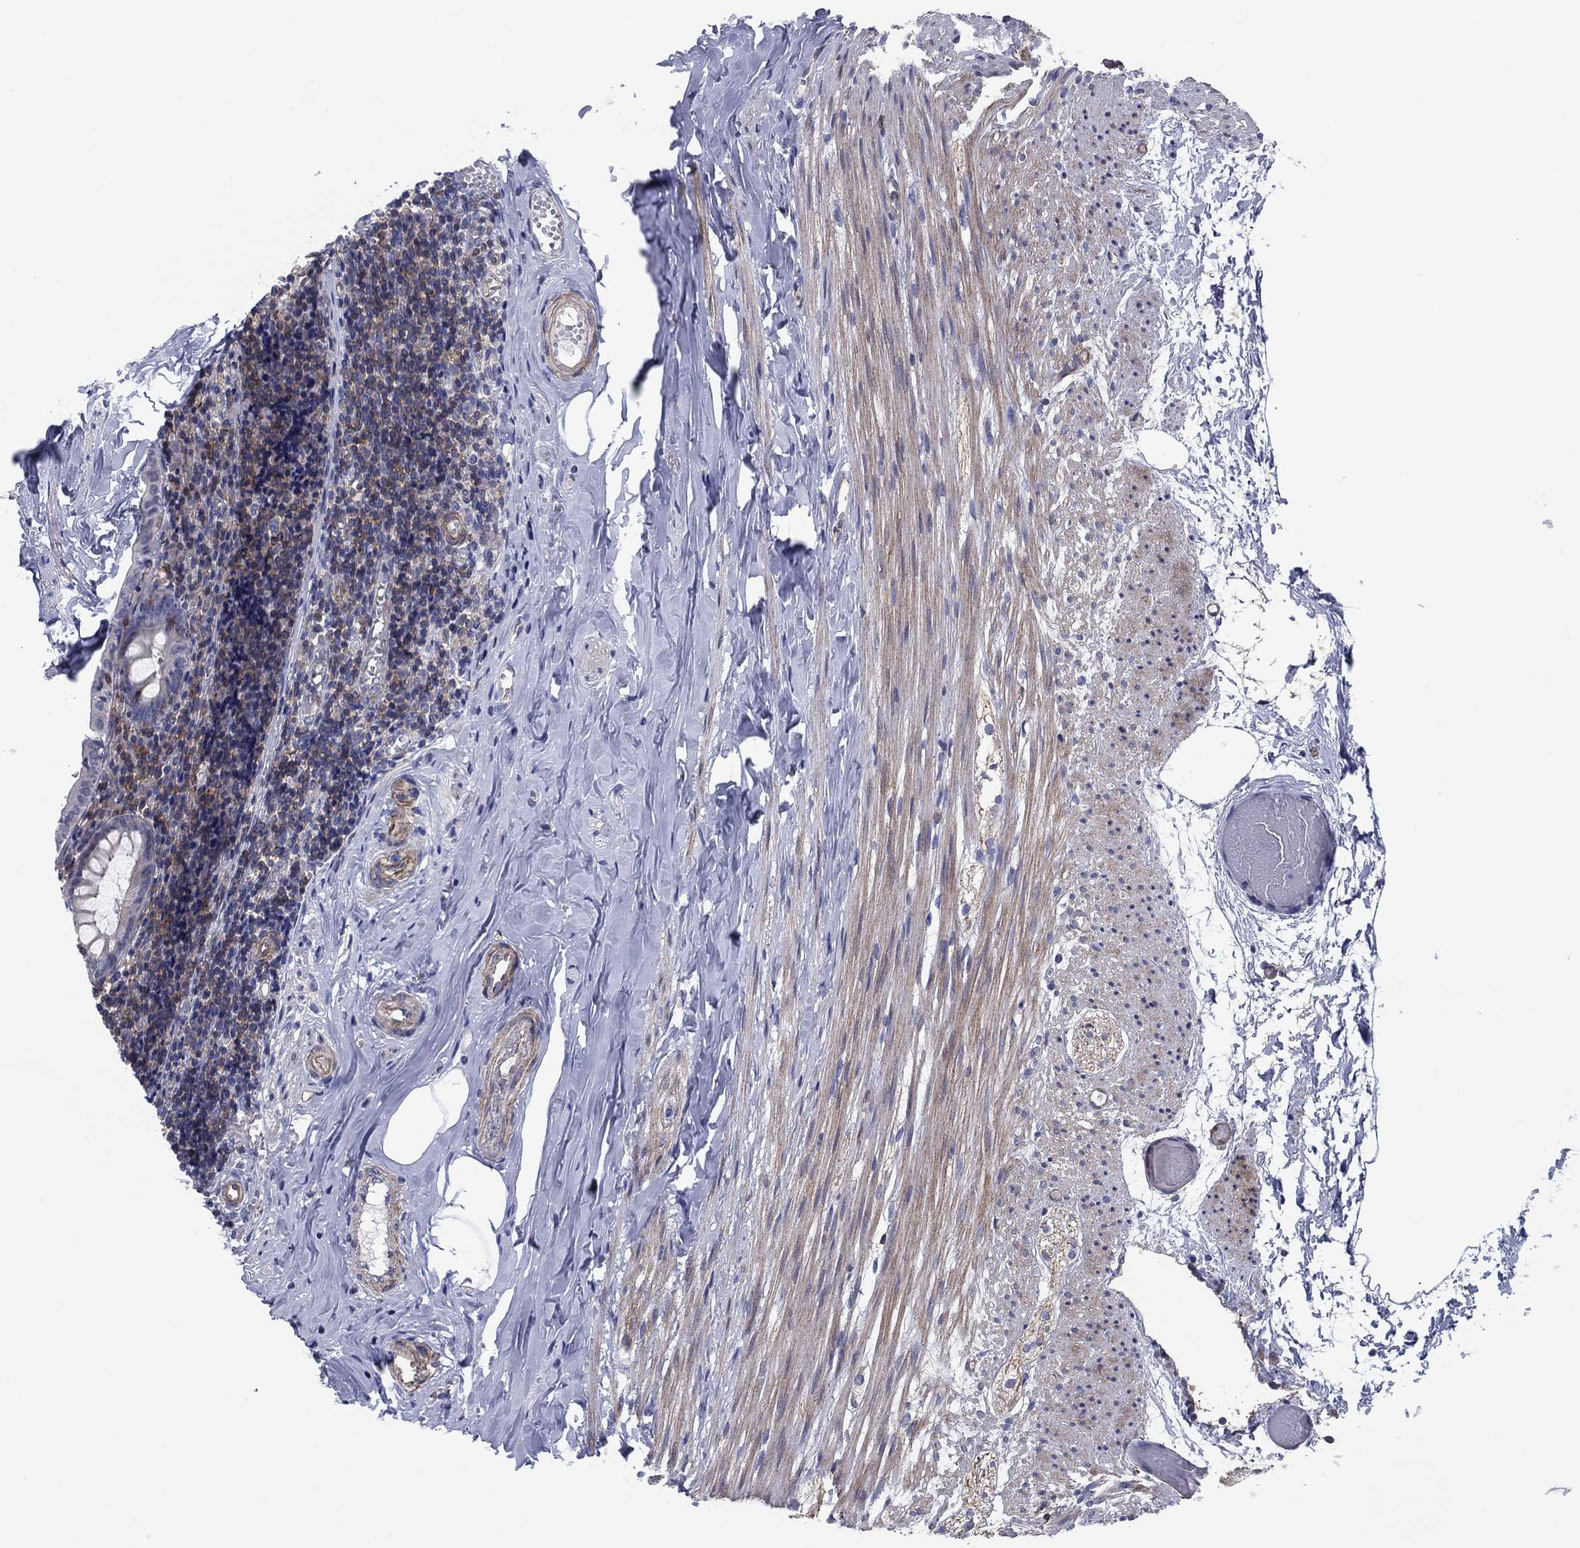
{"staining": {"intensity": "negative", "quantity": "none", "location": "none"}, "tissue": "appendix", "cell_type": "Glandular cells", "image_type": "normal", "snomed": [{"axis": "morphology", "description": "Normal tissue, NOS"}, {"axis": "topography", "description": "Appendix"}], "caption": "There is no significant expression in glandular cells of appendix. Nuclei are stained in blue.", "gene": "PSD4", "patient": {"sex": "female", "age": 23}}